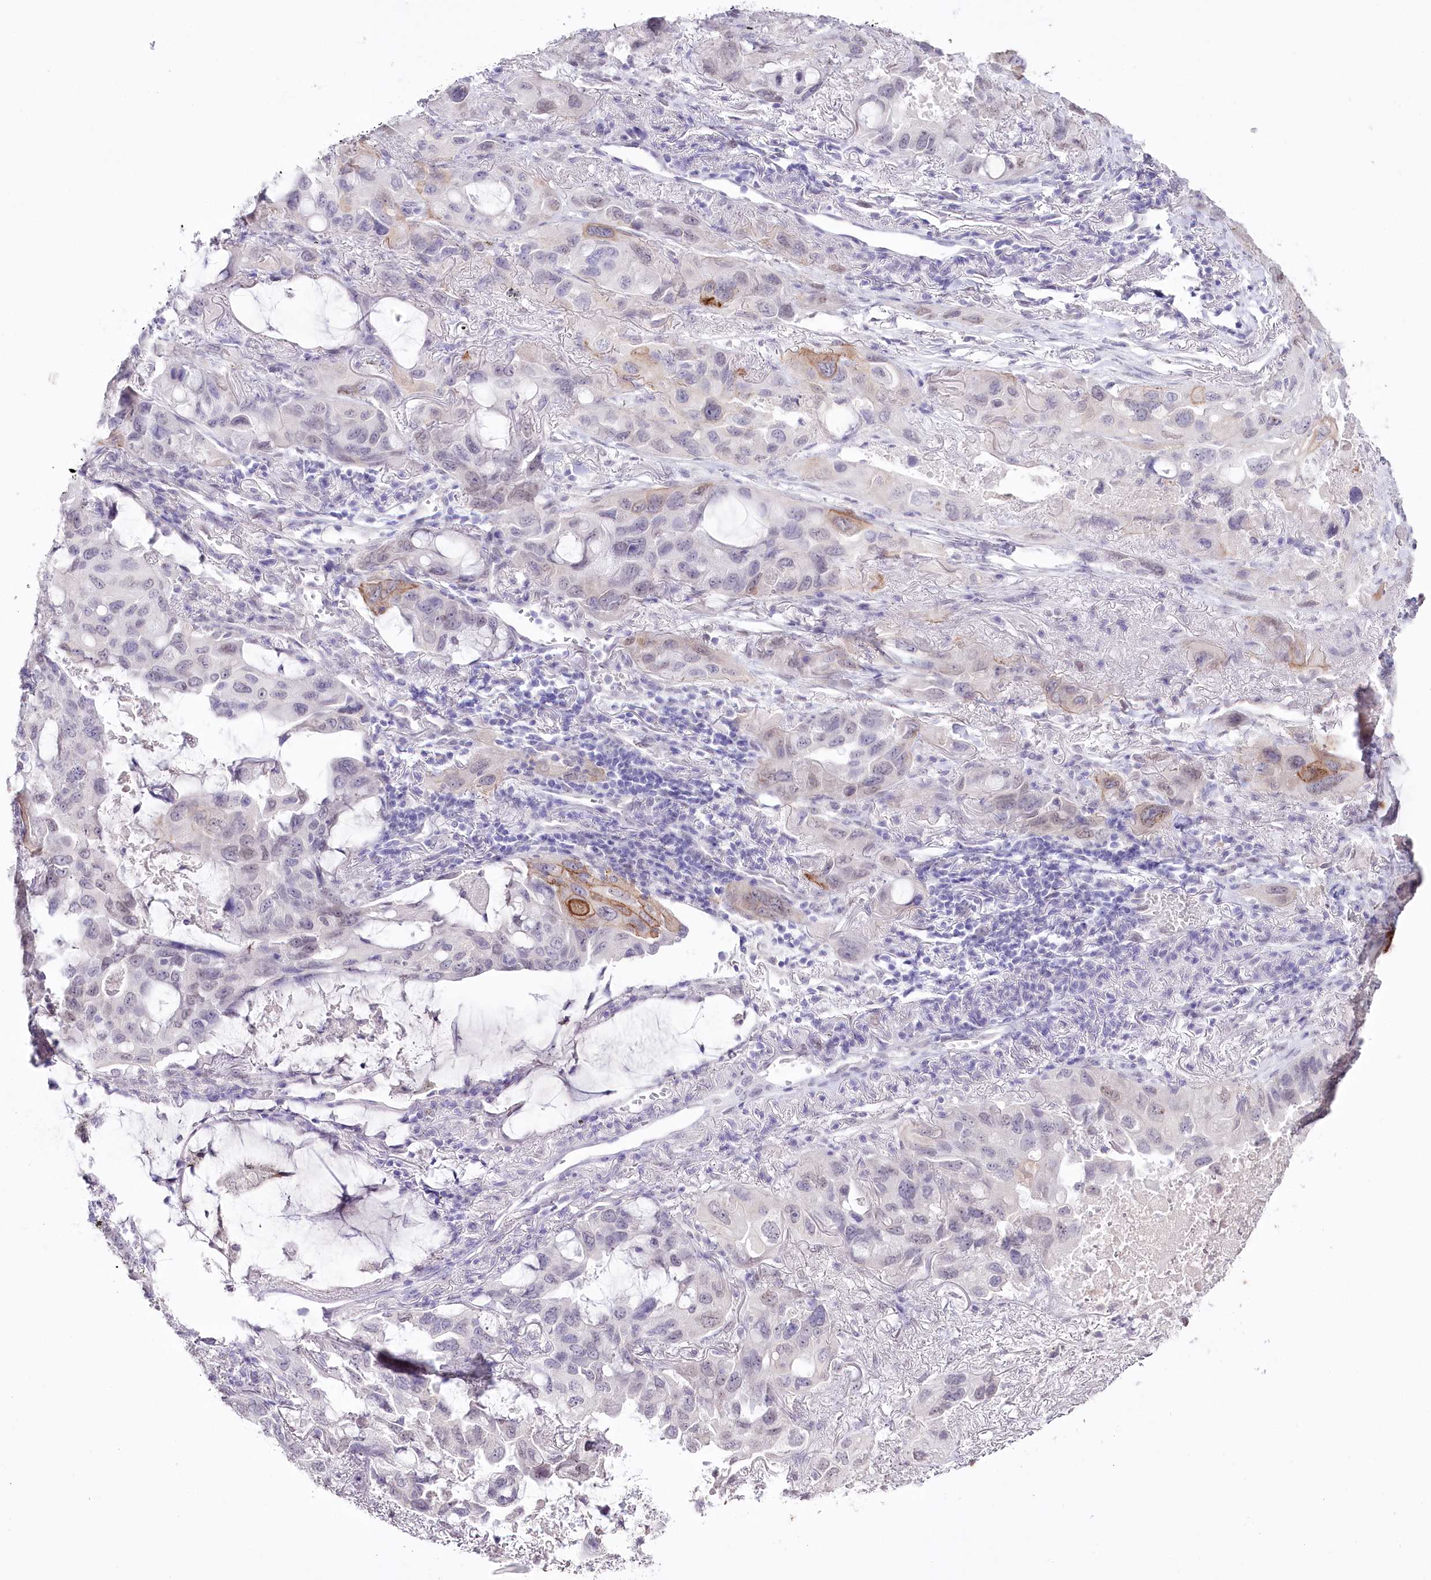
{"staining": {"intensity": "weak", "quantity": "<25%", "location": "cytoplasmic/membranous,nuclear"}, "tissue": "lung cancer", "cell_type": "Tumor cells", "image_type": "cancer", "snomed": [{"axis": "morphology", "description": "Squamous cell carcinoma, NOS"}, {"axis": "topography", "description": "Lung"}], "caption": "A high-resolution histopathology image shows immunohistochemistry (IHC) staining of lung squamous cell carcinoma, which shows no significant staining in tumor cells.", "gene": "SLC39A10", "patient": {"sex": "female", "age": 73}}